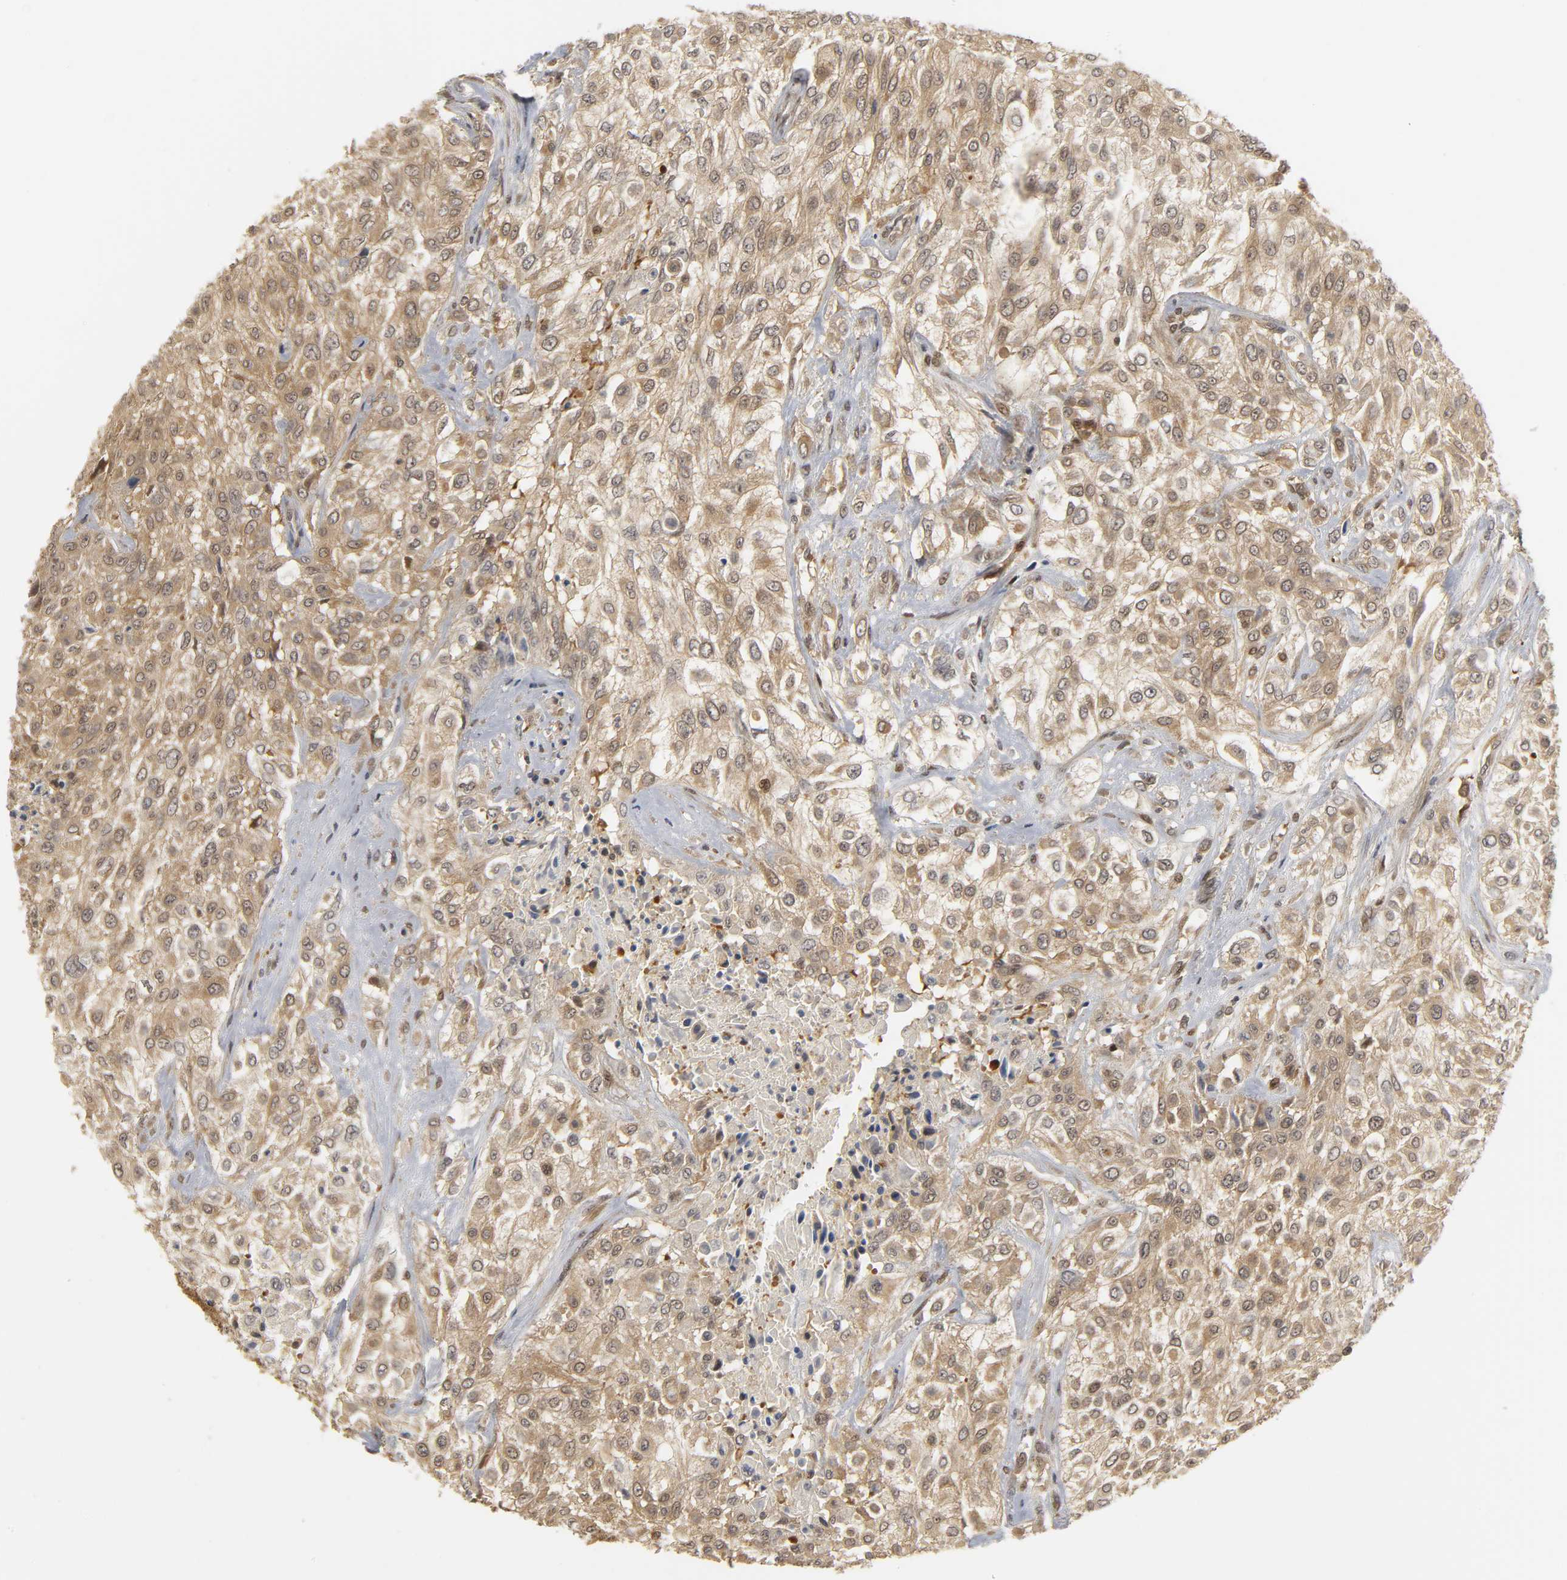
{"staining": {"intensity": "moderate", "quantity": ">75%", "location": "cytoplasmic/membranous"}, "tissue": "urothelial cancer", "cell_type": "Tumor cells", "image_type": "cancer", "snomed": [{"axis": "morphology", "description": "Urothelial carcinoma, High grade"}, {"axis": "topography", "description": "Urinary bladder"}], "caption": "IHC staining of high-grade urothelial carcinoma, which demonstrates medium levels of moderate cytoplasmic/membranous positivity in approximately >75% of tumor cells indicating moderate cytoplasmic/membranous protein expression. The staining was performed using DAB (3,3'-diaminobenzidine) (brown) for protein detection and nuclei were counterstained in hematoxylin (blue).", "gene": "PARK7", "patient": {"sex": "male", "age": 57}}